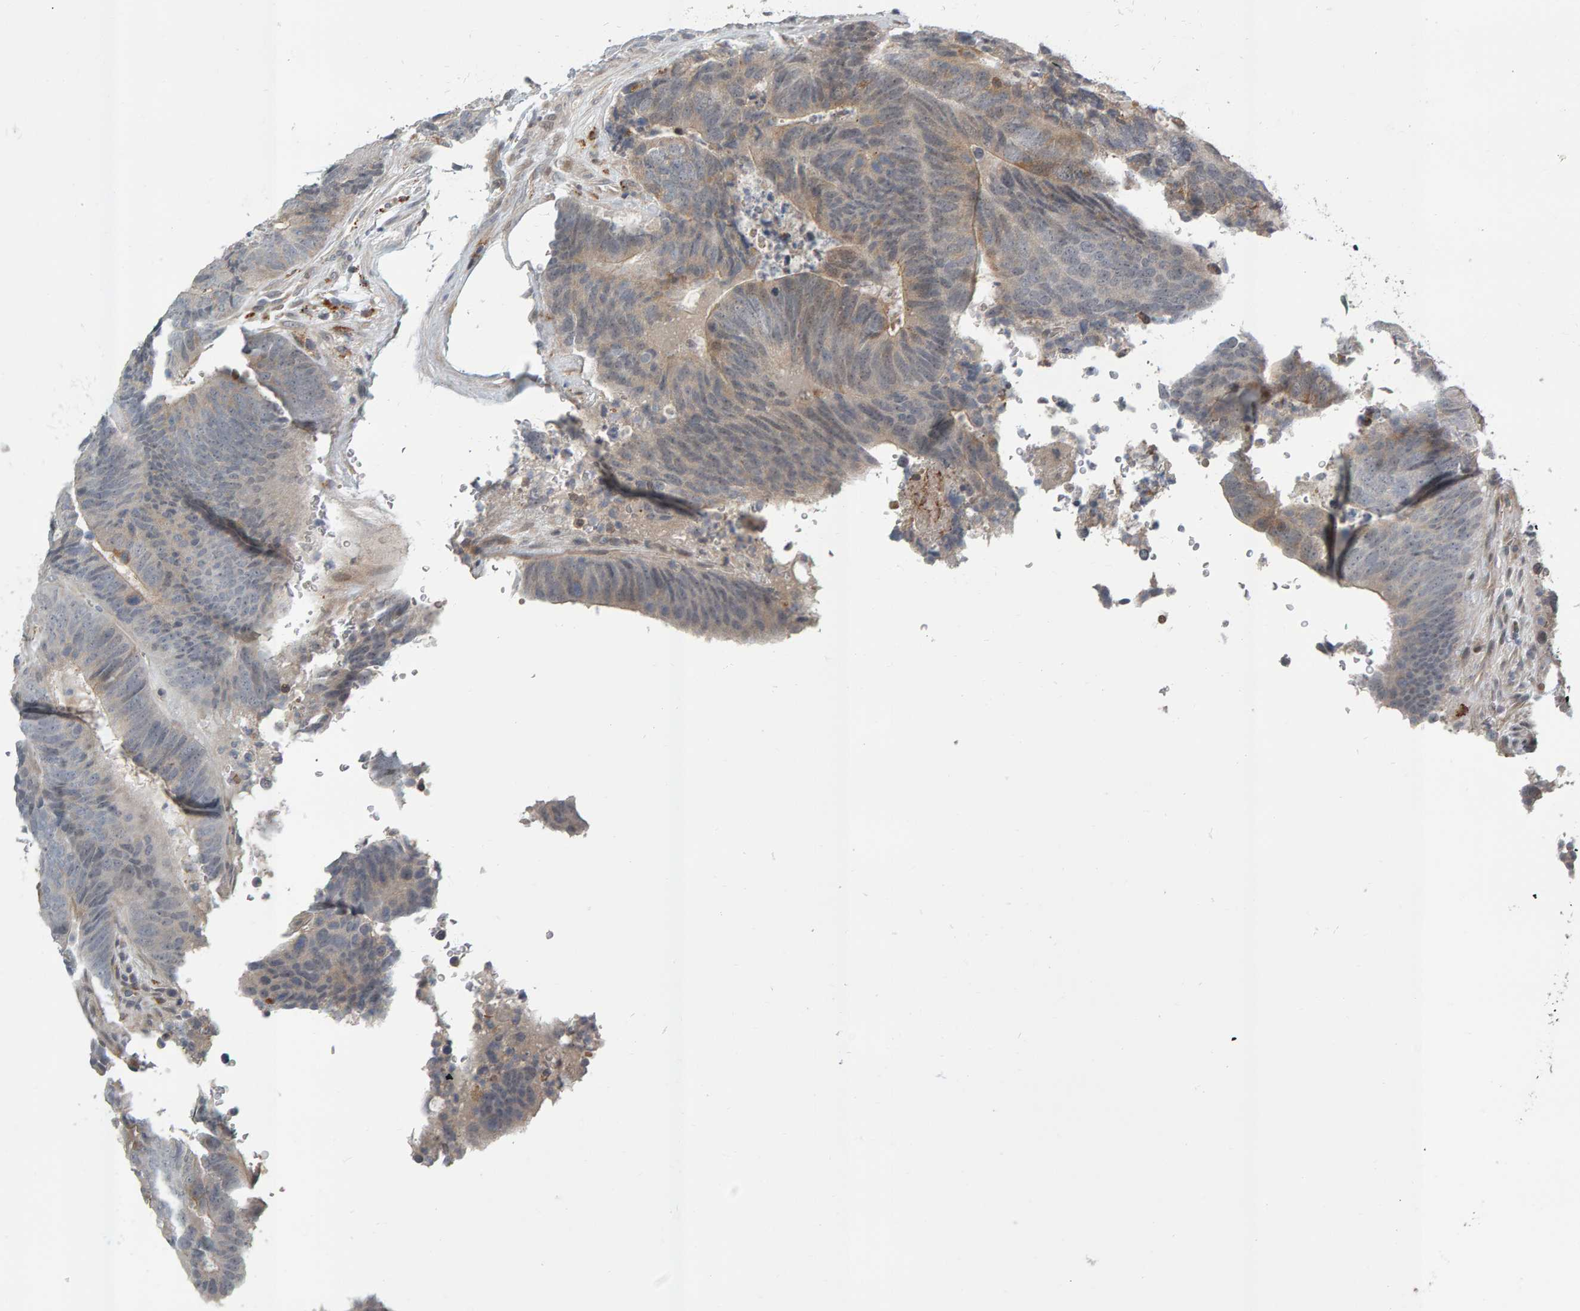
{"staining": {"intensity": "moderate", "quantity": "<25%", "location": "cytoplasmic/membranous"}, "tissue": "colorectal cancer", "cell_type": "Tumor cells", "image_type": "cancer", "snomed": [{"axis": "morphology", "description": "Adenocarcinoma, NOS"}, {"axis": "topography", "description": "Colon"}], "caption": "A photomicrograph of human colorectal cancer (adenocarcinoma) stained for a protein reveals moderate cytoplasmic/membranous brown staining in tumor cells. The staining is performed using DAB (3,3'-diaminobenzidine) brown chromogen to label protein expression. The nuclei are counter-stained blue using hematoxylin.", "gene": "ZNF160", "patient": {"sex": "male", "age": 56}}